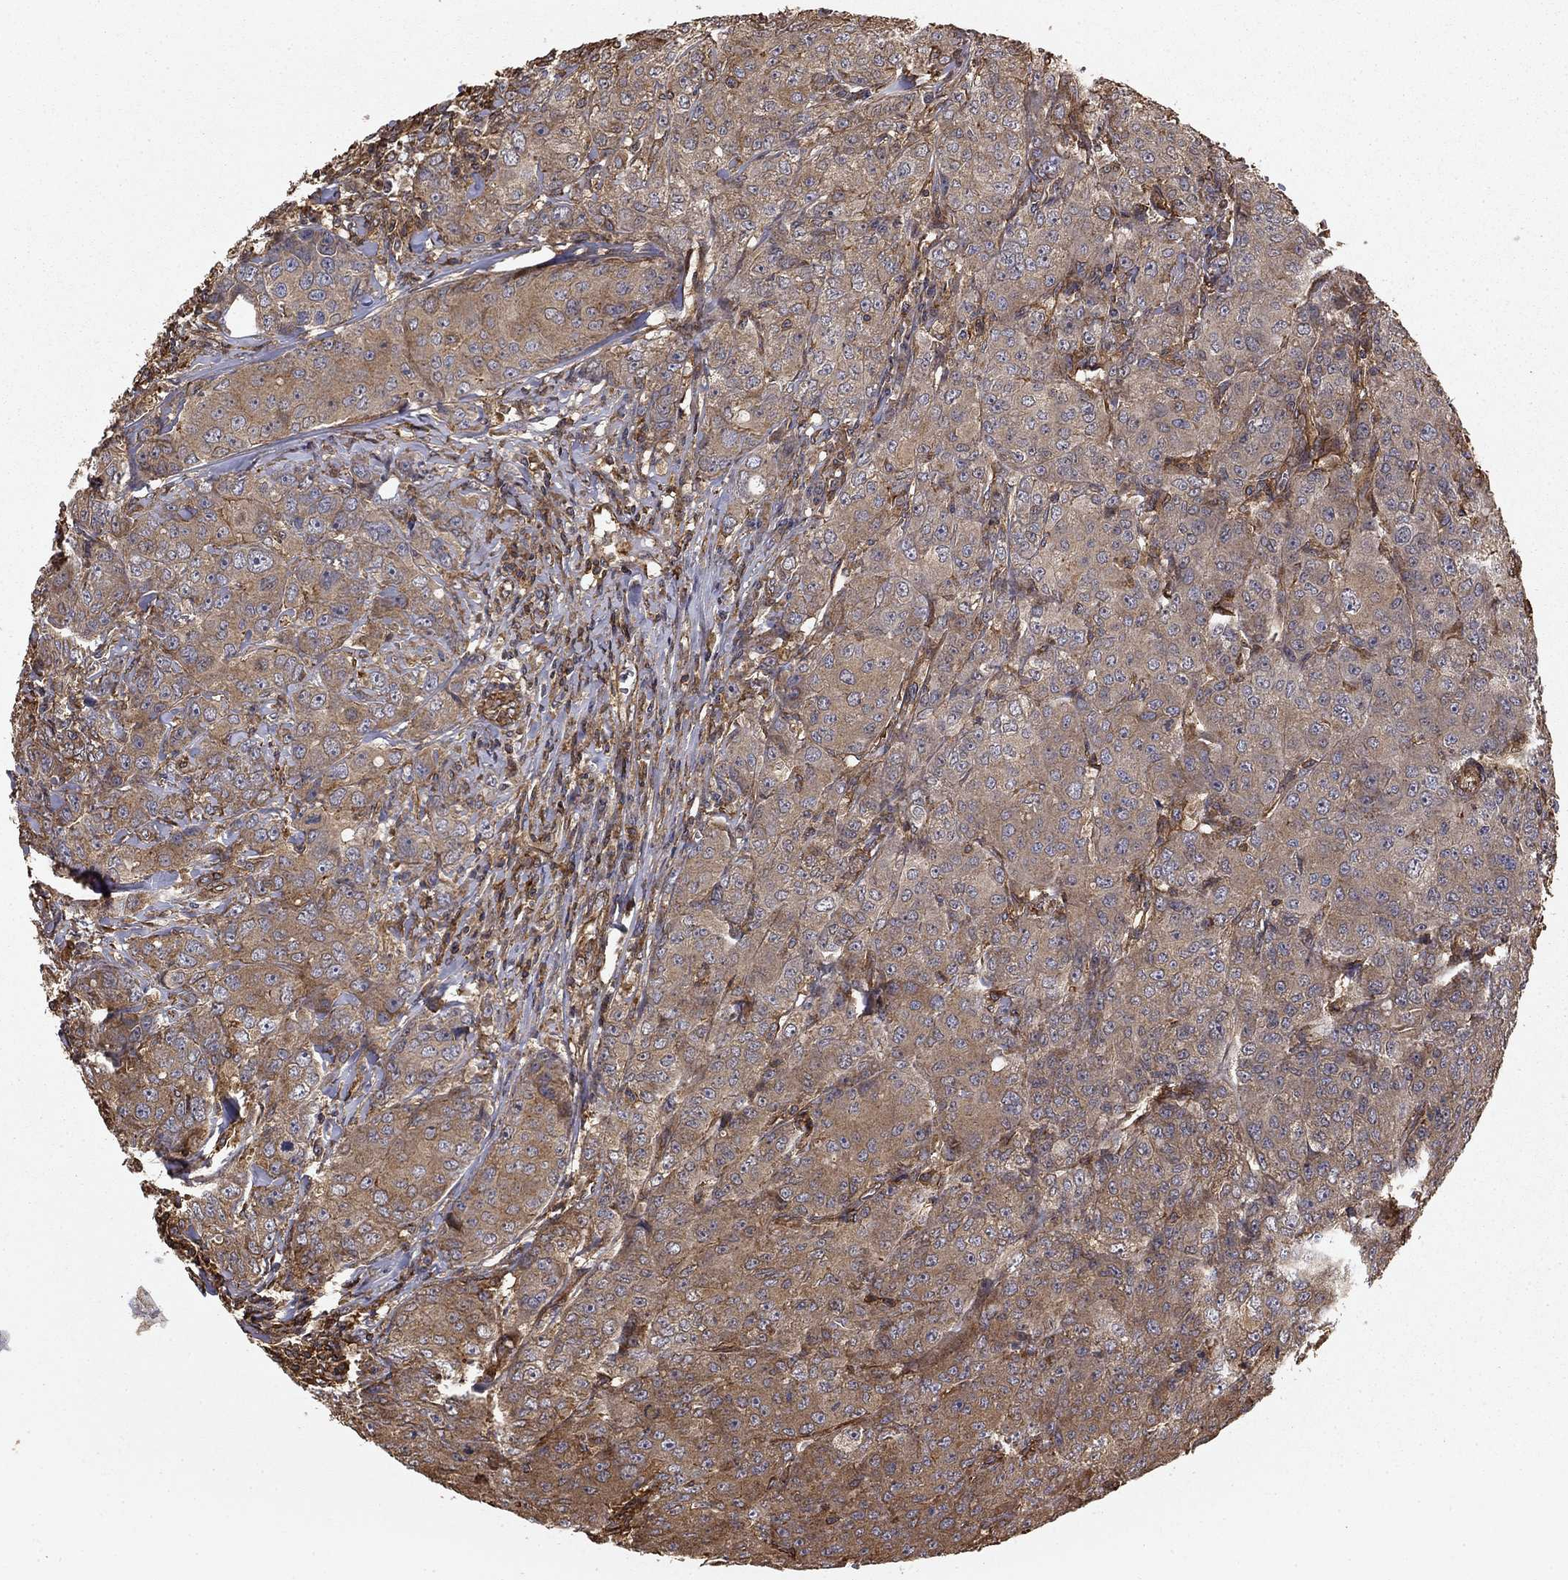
{"staining": {"intensity": "weak", "quantity": ">75%", "location": "cytoplasmic/membranous"}, "tissue": "breast cancer", "cell_type": "Tumor cells", "image_type": "cancer", "snomed": [{"axis": "morphology", "description": "Duct carcinoma"}, {"axis": "topography", "description": "Breast"}], "caption": "Immunohistochemistry (IHC) of human infiltrating ductal carcinoma (breast) shows low levels of weak cytoplasmic/membranous staining in approximately >75% of tumor cells.", "gene": "HABP4", "patient": {"sex": "female", "age": 43}}